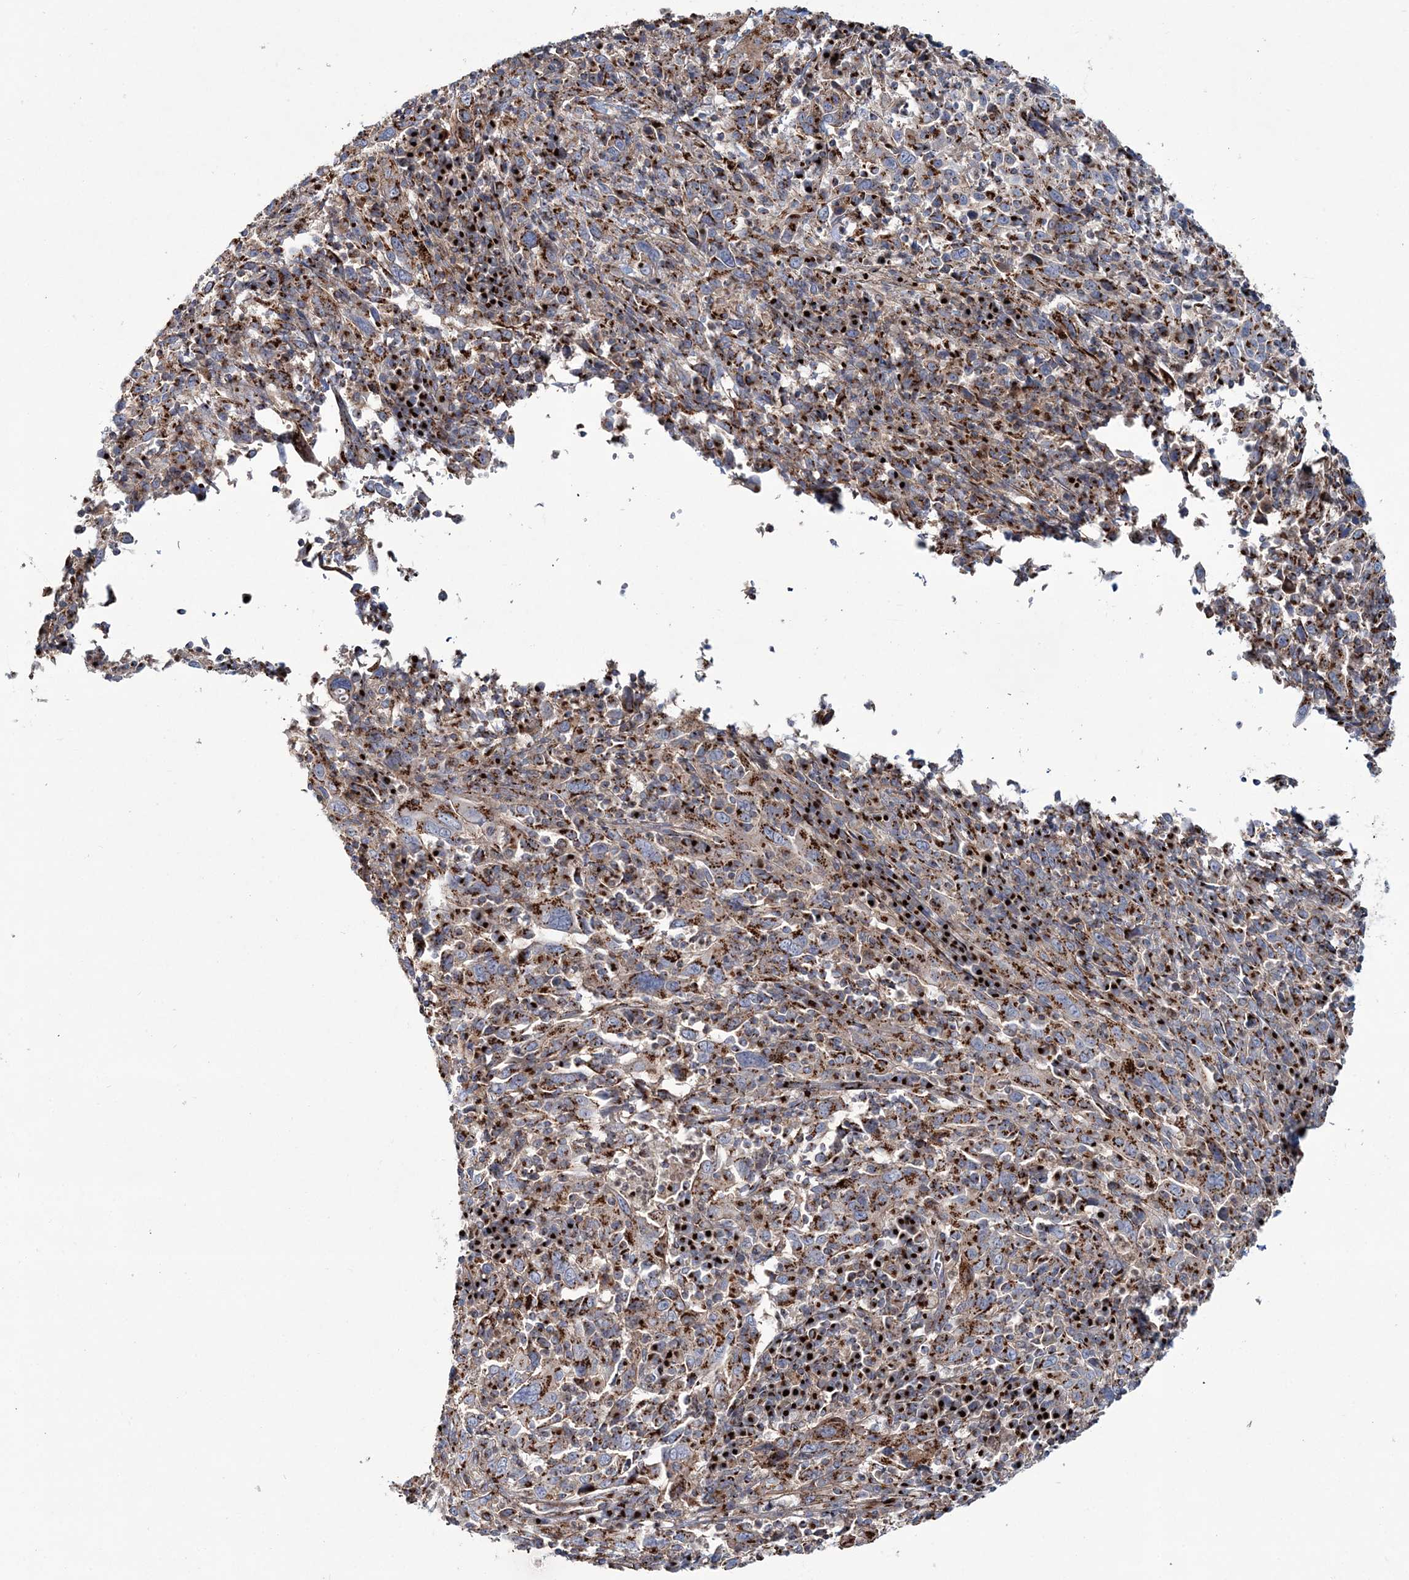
{"staining": {"intensity": "moderate", "quantity": ">75%", "location": "cytoplasmic/membranous"}, "tissue": "cervical cancer", "cell_type": "Tumor cells", "image_type": "cancer", "snomed": [{"axis": "morphology", "description": "Squamous cell carcinoma, NOS"}, {"axis": "topography", "description": "Cervix"}], "caption": "Moderate cytoplasmic/membranous positivity for a protein is seen in approximately >75% of tumor cells of squamous cell carcinoma (cervical) using immunohistochemistry.", "gene": "MAN1A2", "patient": {"sex": "female", "age": 46}}